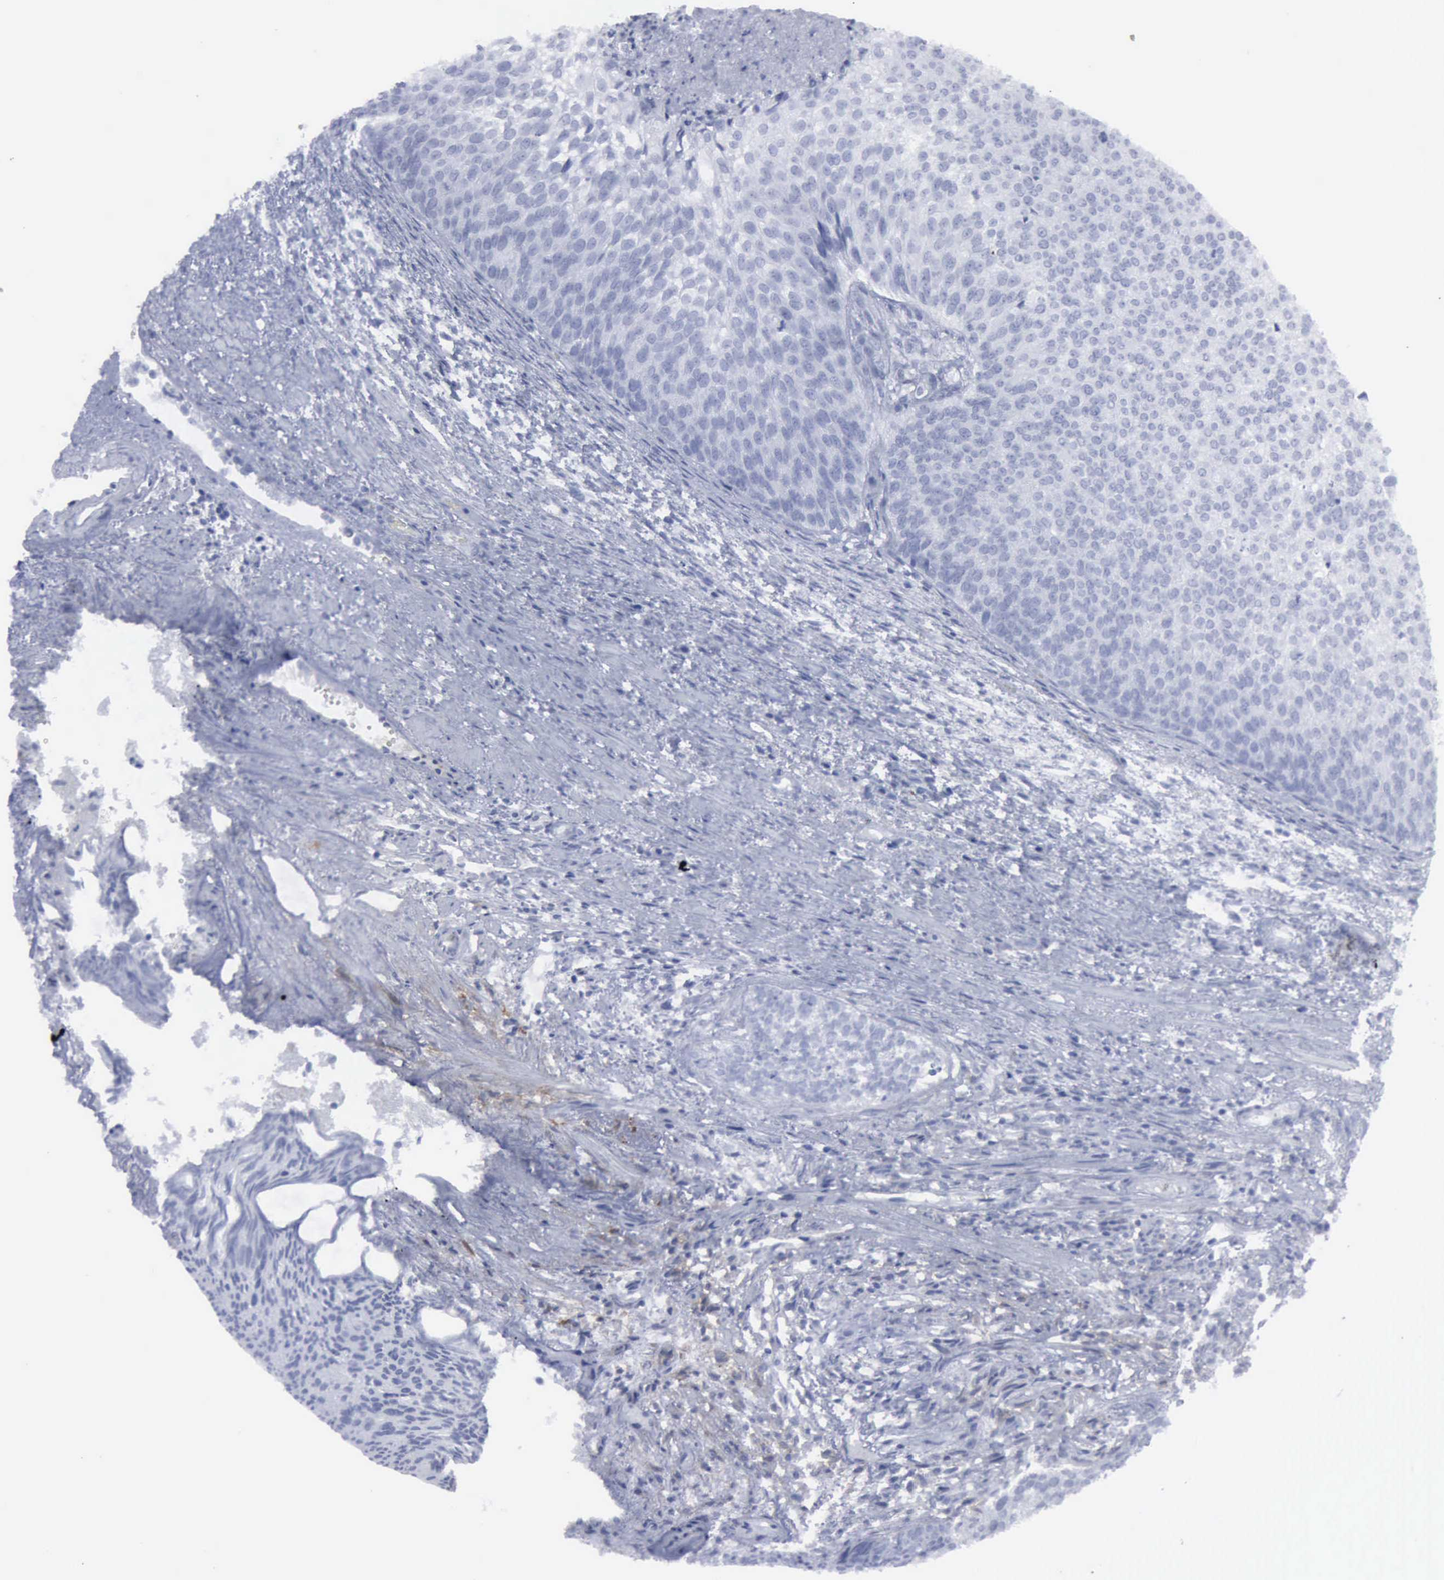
{"staining": {"intensity": "negative", "quantity": "none", "location": "none"}, "tissue": "urothelial cancer", "cell_type": "Tumor cells", "image_type": "cancer", "snomed": [{"axis": "morphology", "description": "Urothelial carcinoma, Low grade"}, {"axis": "topography", "description": "Urinary bladder"}], "caption": "IHC of human low-grade urothelial carcinoma exhibits no expression in tumor cells.", "gene": "VCAM1", "patient": {"sex": "male", "age": 84}}